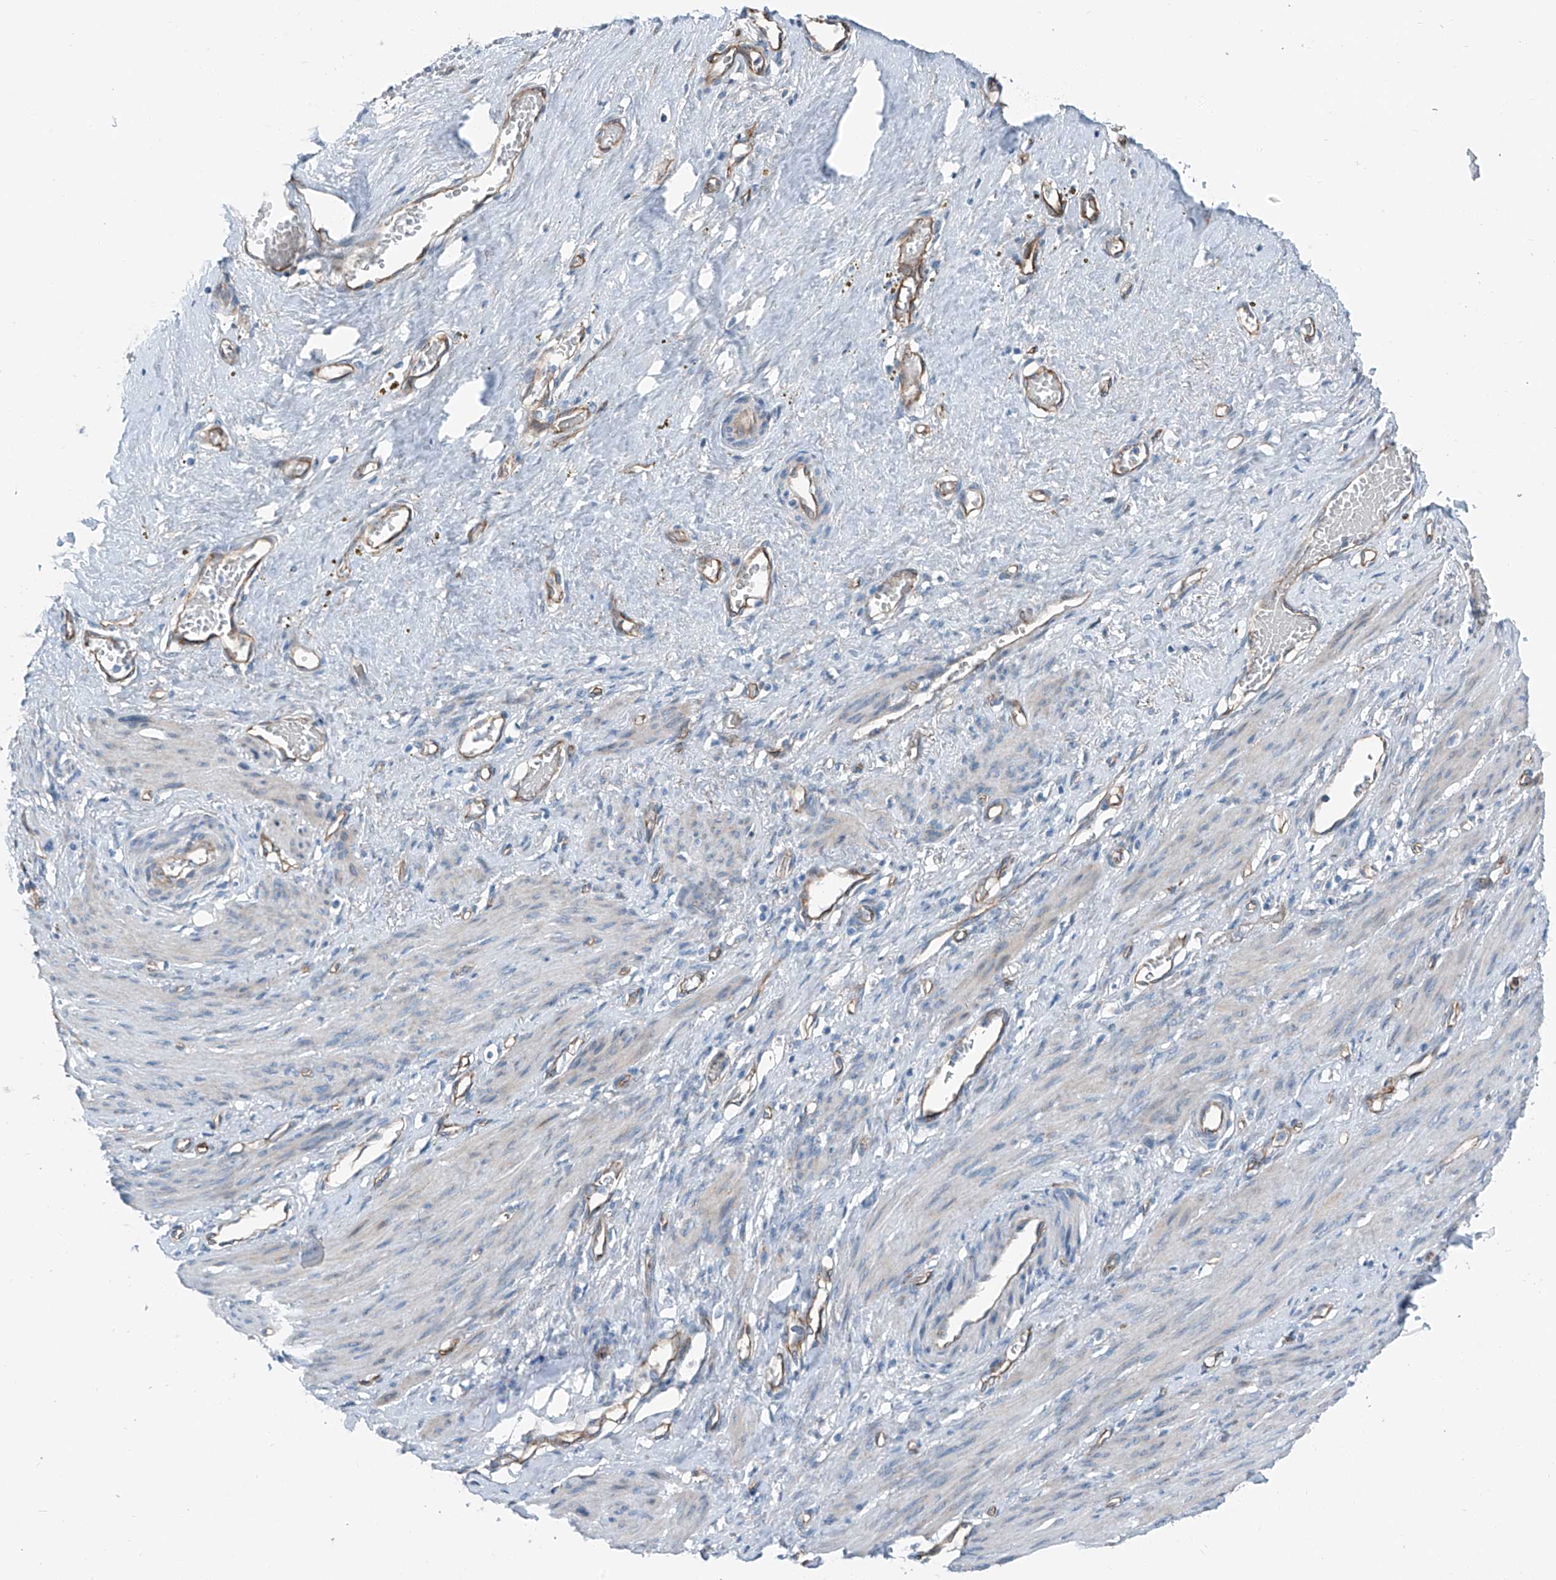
{"staining": {"intensity": "negative", "quantity": "none", "location": "none"}, "tissue": "smooth muscle", "cell_type": "Smooth muscle cells", "image_type": "normal", "snomed": [{"axis": "morphology", "description": "Normal tissue, NOS"}, {"axis": "topography", "description": "Endometrium"}], "caption": "Image shows no protein staining in smooth muscle cells of normal smooth muscle. (Brightfield microscopy of DAB (3,3'-diaminobenzidine) IHC at high magnification).", "gene": "THEMIS2", "patient": {"sex": "female", "age": 33}}